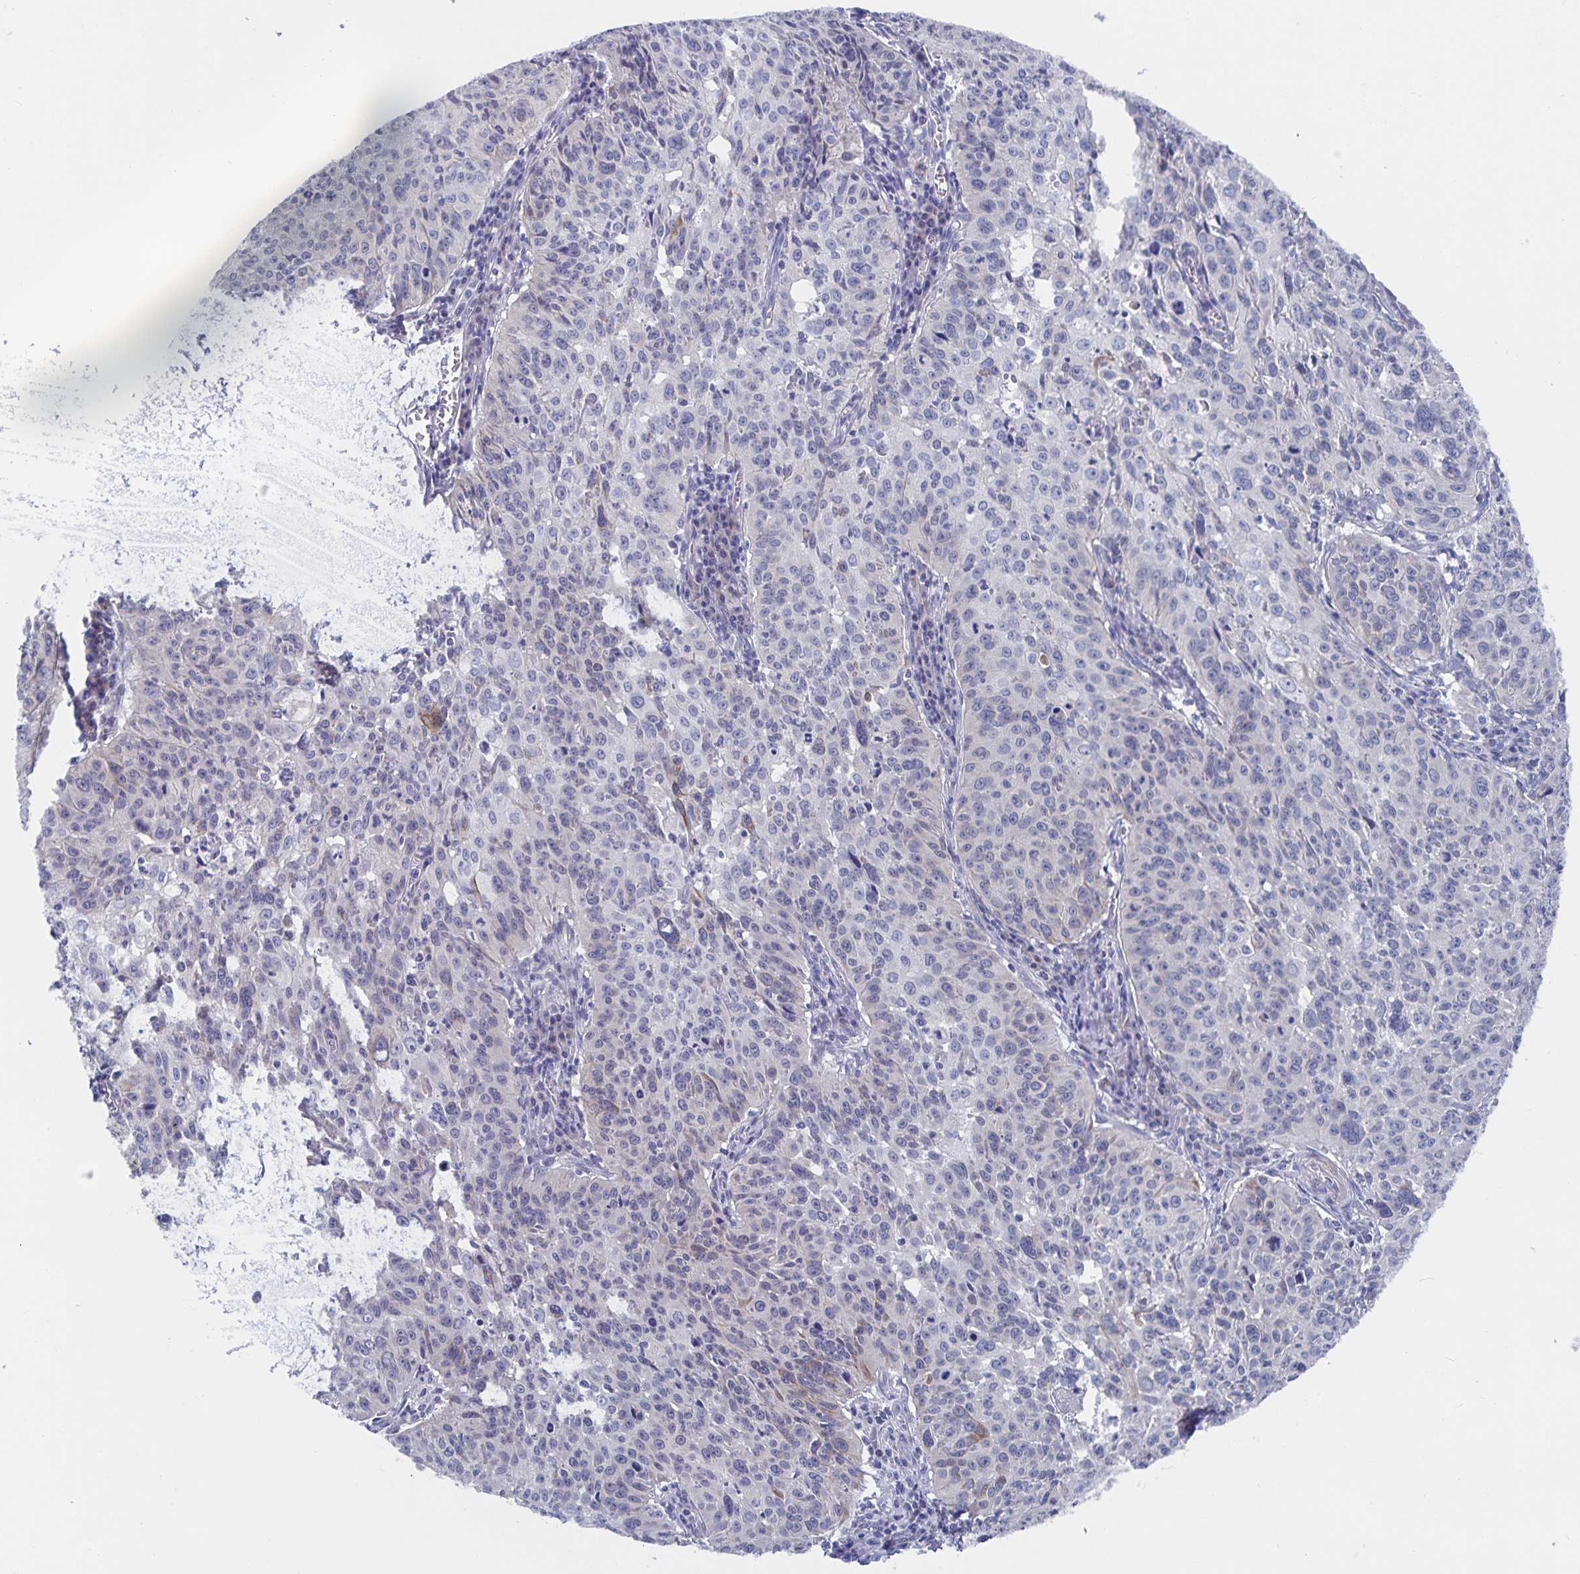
{"staining": {"intensity": "negative", "quantity": "none", "location": "none"}, "tissue": "cervical cancer", "cell_type": "Tumor cells", "image_type": "cancer", "snomed": [{"axis": "morphology", "description": "Squamous cell carcinoma, NOS"}, {"axis": "topography", "description": "Cervix"}], "caption": "This is an immunohistochemistry (IHC) histopathology image of cervical cancer (squamous cell carcinoma). There is no staining in tumor cells.", "gene": "ZIK1", "patient": {"sex": "female", "age": 31}}